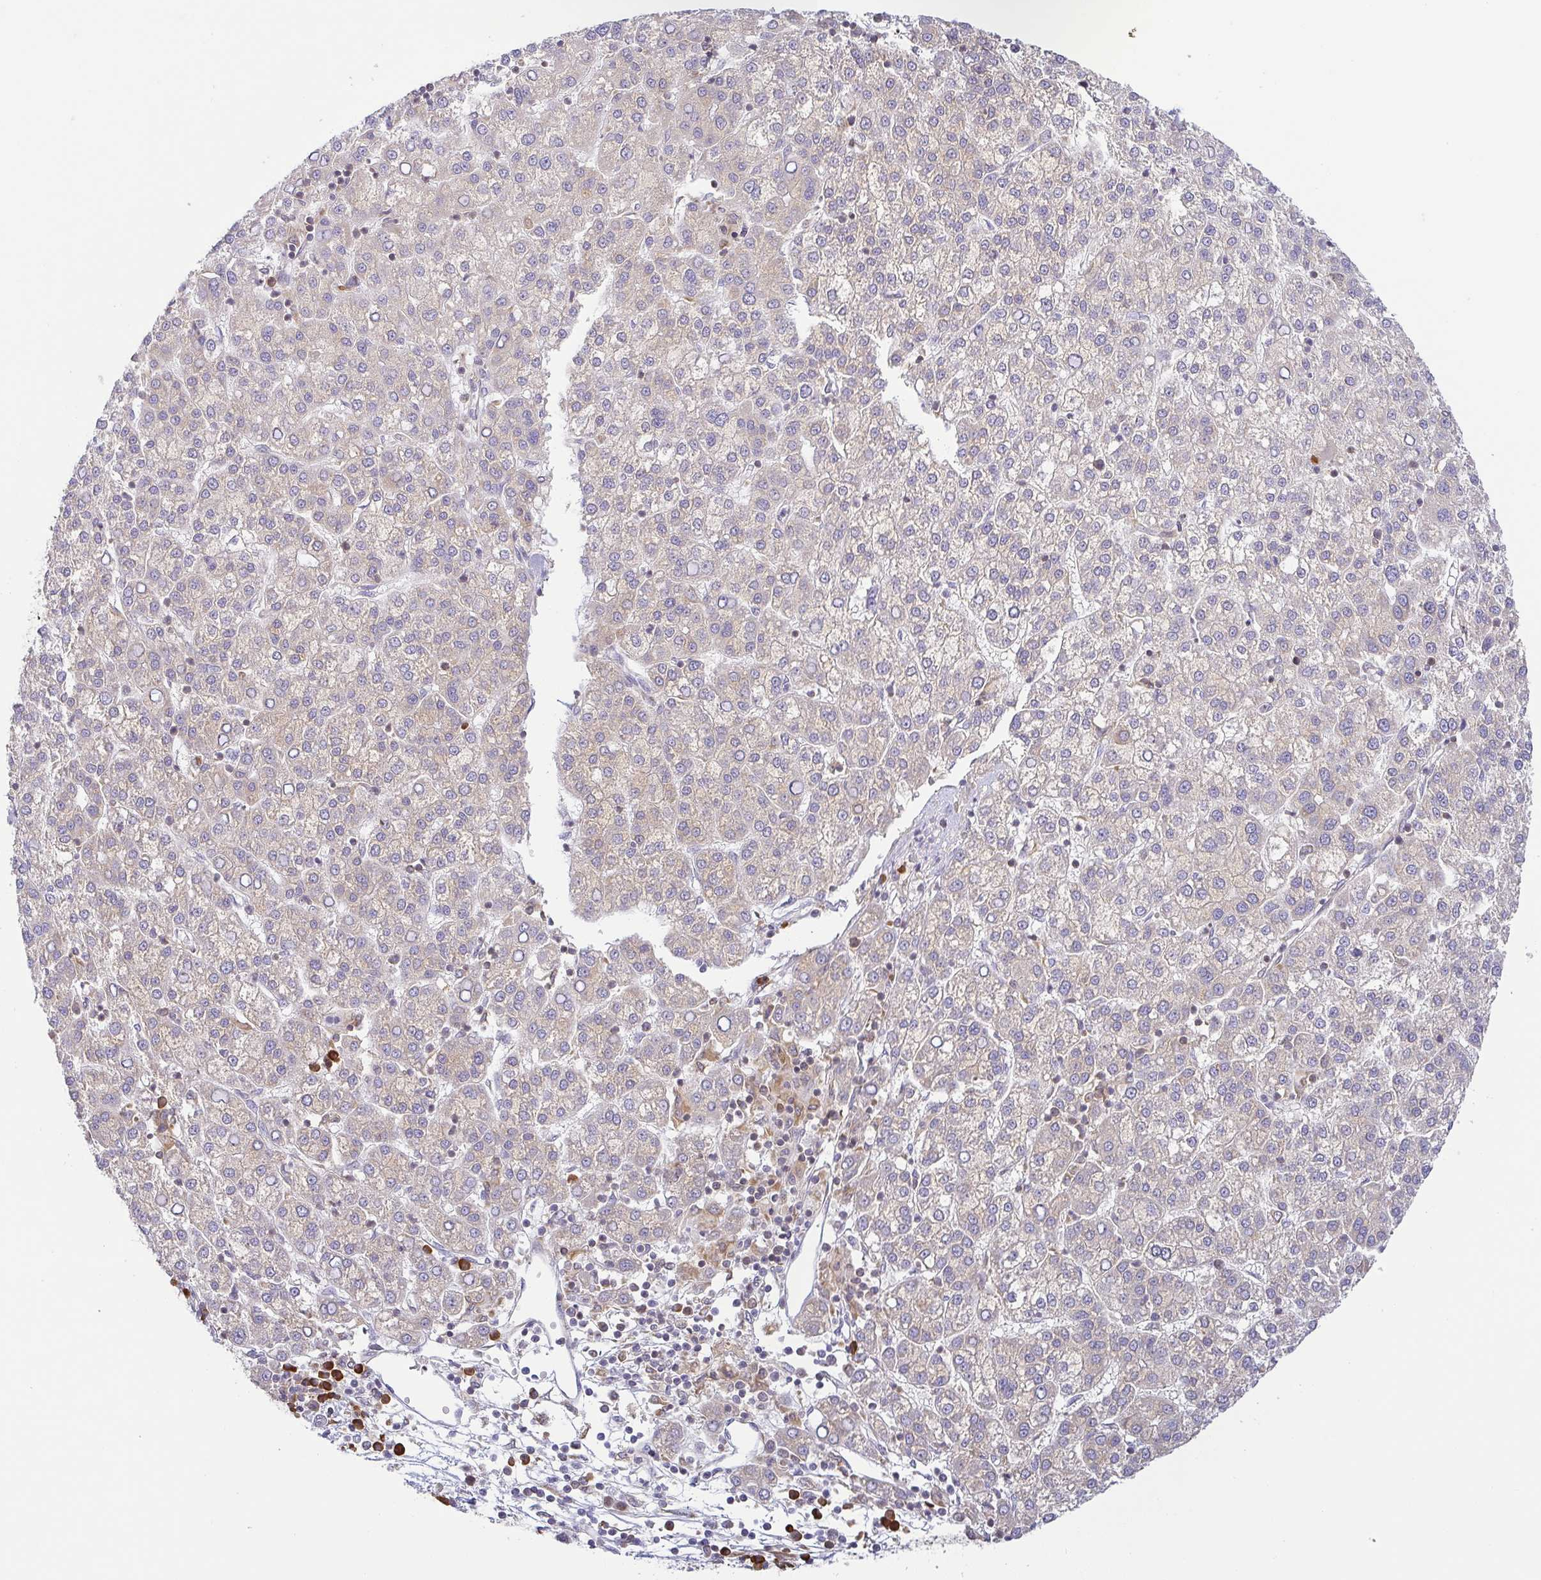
{"staining": {"intensity": "negative", "quantity": "none", "location": "none"}, "tissue": "liver cancer", "cell_type": "Tumor cells", "image_type": "cancer", "snomed": [{"axis": "morphology", "description": "Carcinoma, Hepatocellular, NOS"}, {"axis": "topography", "description": "Liver"}], "caption": "An IHC histopathology image of liver hepatocellular carcinoma is shown. There is no staining in tumor cells of liver hepatocellular carcinoma.", "gene": "DERL2", "patient": {"sex": "female", "age": 58}}